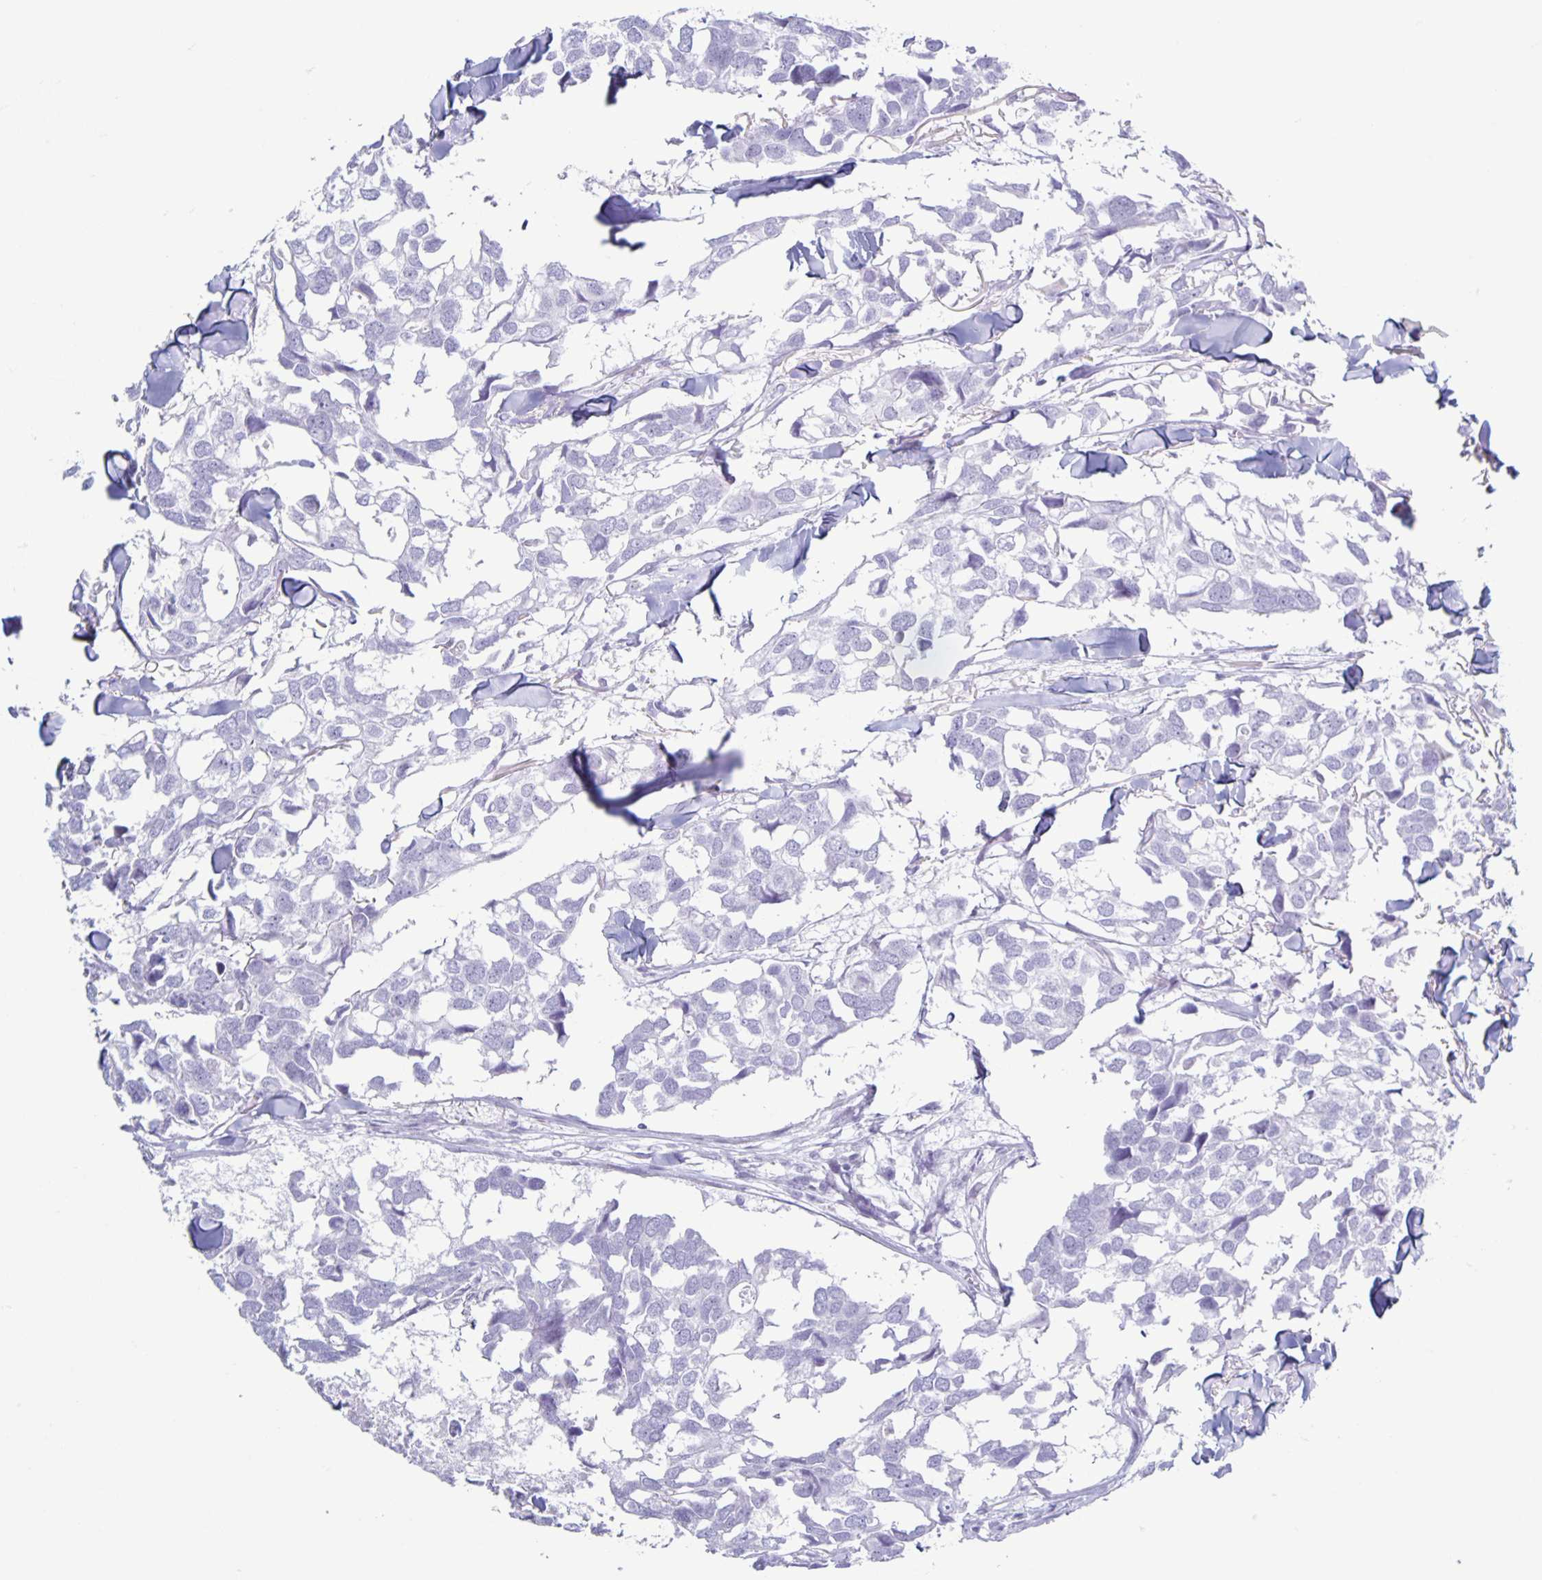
{"staining": {"intensity": "negative", "quantity": "none", "location": "none"}, "tissue": "breast cancer", "cell_type": "Tumor cells", "image_type": "cancer", "snomed": [{"axis": "morphology", "description": "Duct carcinoma"}, {"axis": "topography", "description": "Breast"}], "caption": "A photomicrograph of breast cancer (invasive ductal carcinoma) stained for a protein reveals no brown staining in tumor cells. Nuclei are stained in blue.", "gene": "CT45A5", "patient": {"sex": "female", "age": 83}}